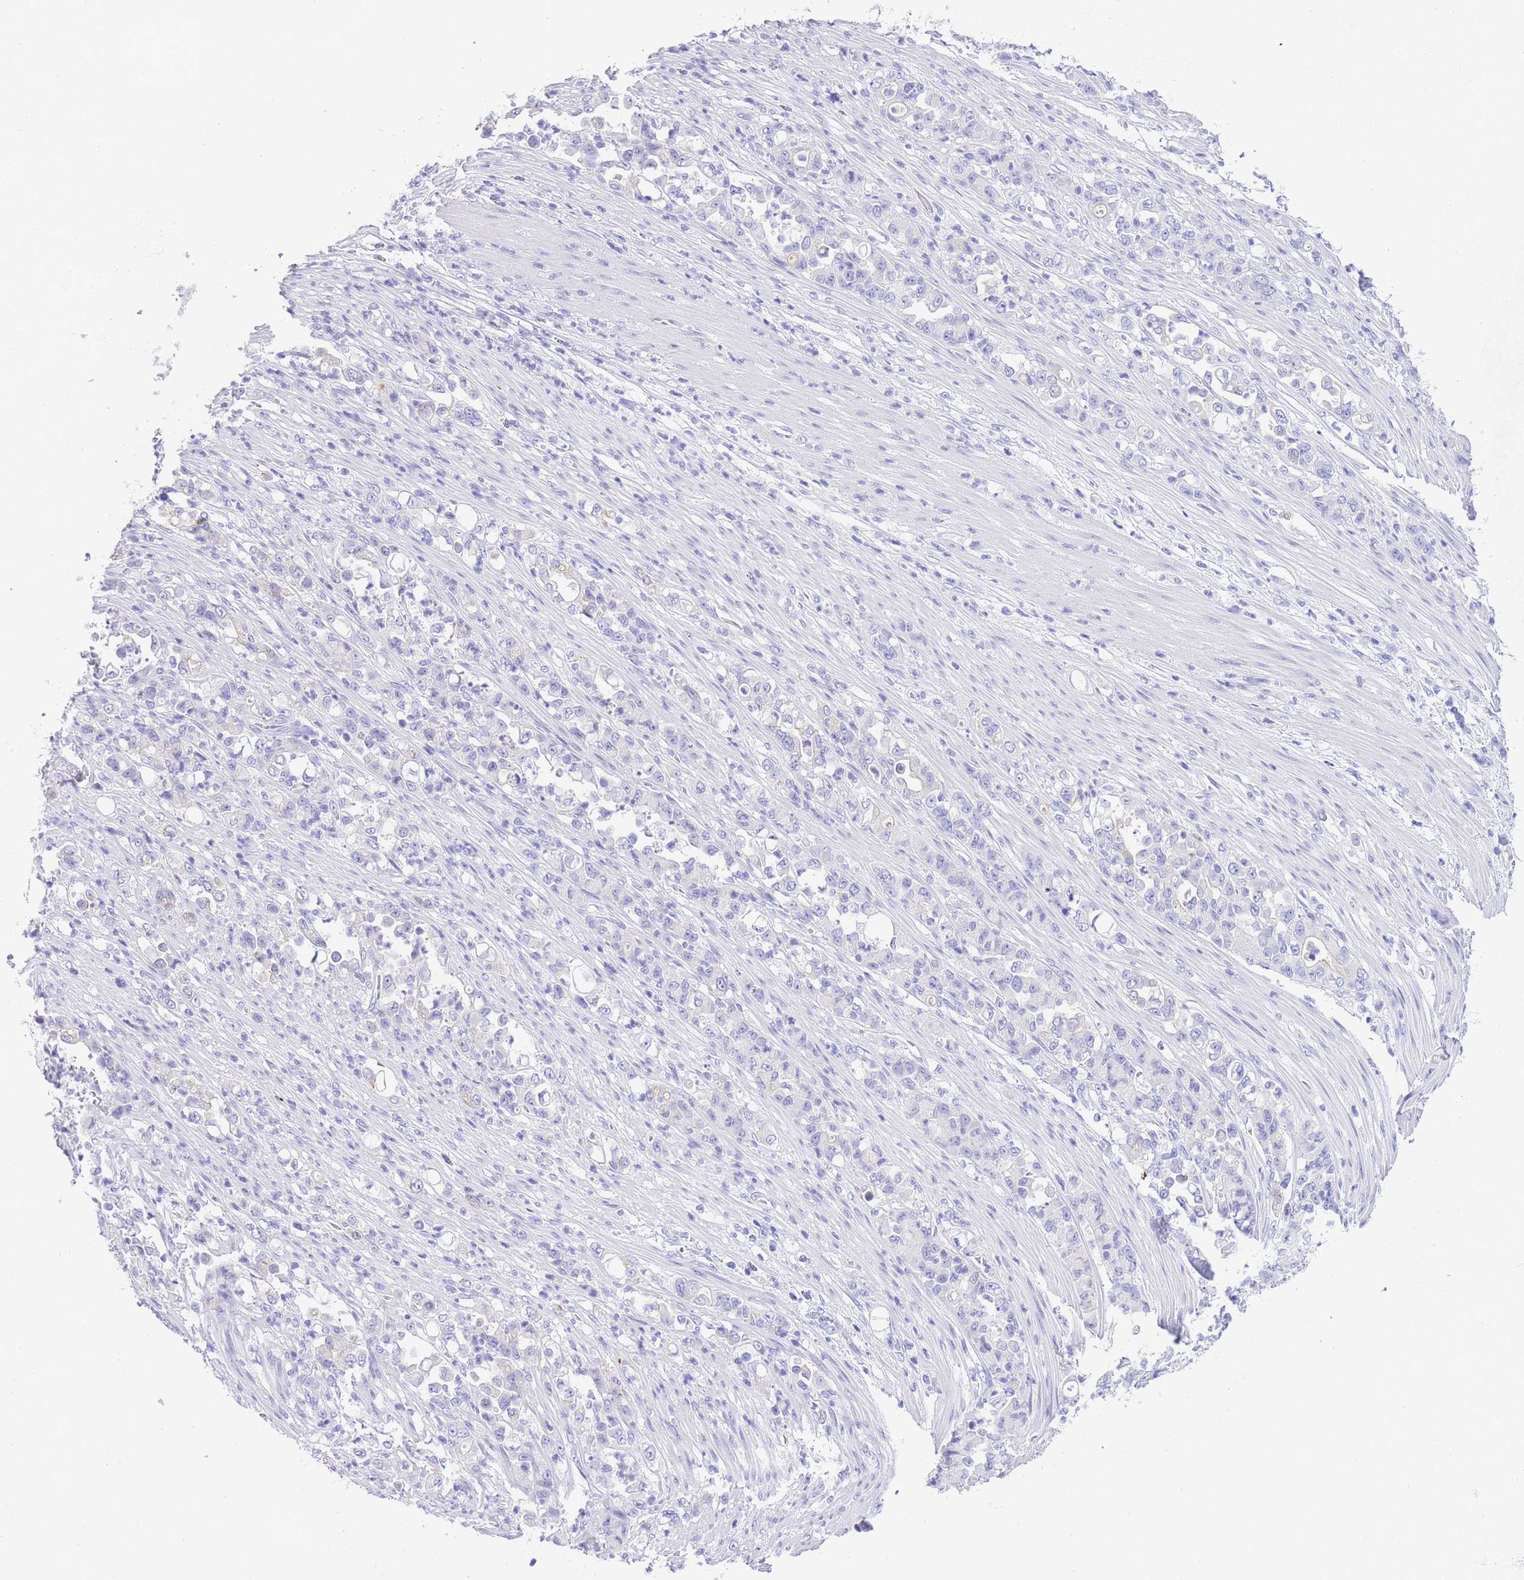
{"staining": {"intensity": "negative", "quantity": "none", "location": "none"}, "tissue": "stomach cancer", "cell_type": "Tumor cells", "image_type": "cancer", "snomed": [{"axis": "morphology", "description": "Normal tissue, NOS"}, {"axis": "morphology", "description": "Adenocarcinoma, NOS"}, {"axis": "topography", "description": "Stomach"}], "caption": "Adenocarcinoma (stomach) stained for a protein using immunohistochemistry displays no staining tumor cells.", "gene": "TIFAB", "patient": {"sex": "female", "age": 79}}